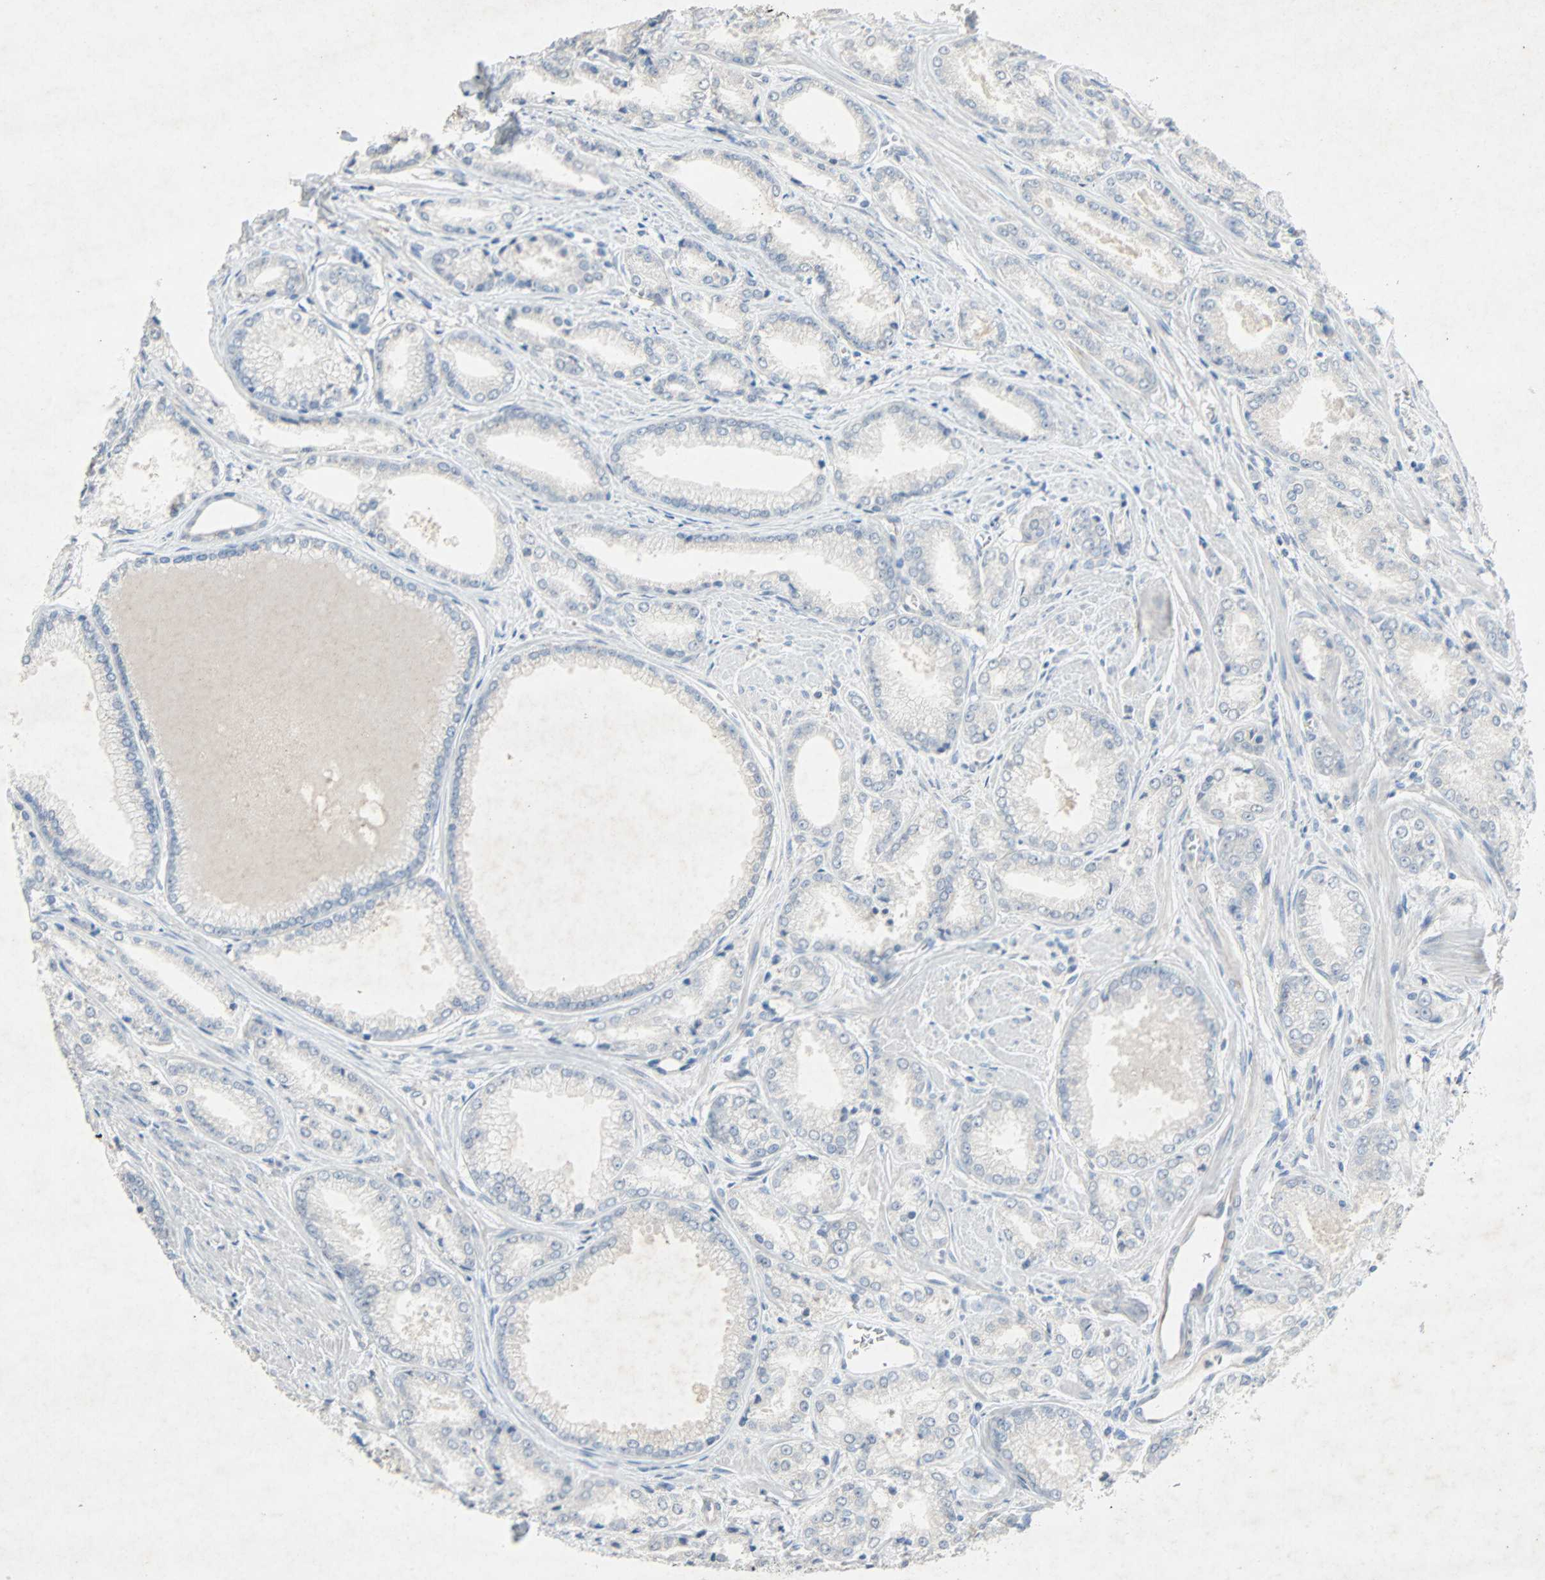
{"staining": {"intensity": "negative", "quantity": "none", "location": "none"}, "tissue": "prostate cancer", "cell_type": "Tumor cells", "image_type": "cancer", "snomed": [{"axis": "morphology", "description": "Adenocarcinoma, Low grade"}, {"axis": "topography", "description": "Prostate"}], "caption": "The histopathology image shows no significant expression in tumor cells of prostate cancer (adenocarcinoma (low-grade)).", "gene": "PCDHB2", "patient": {"sex": "male", "age": 64}}